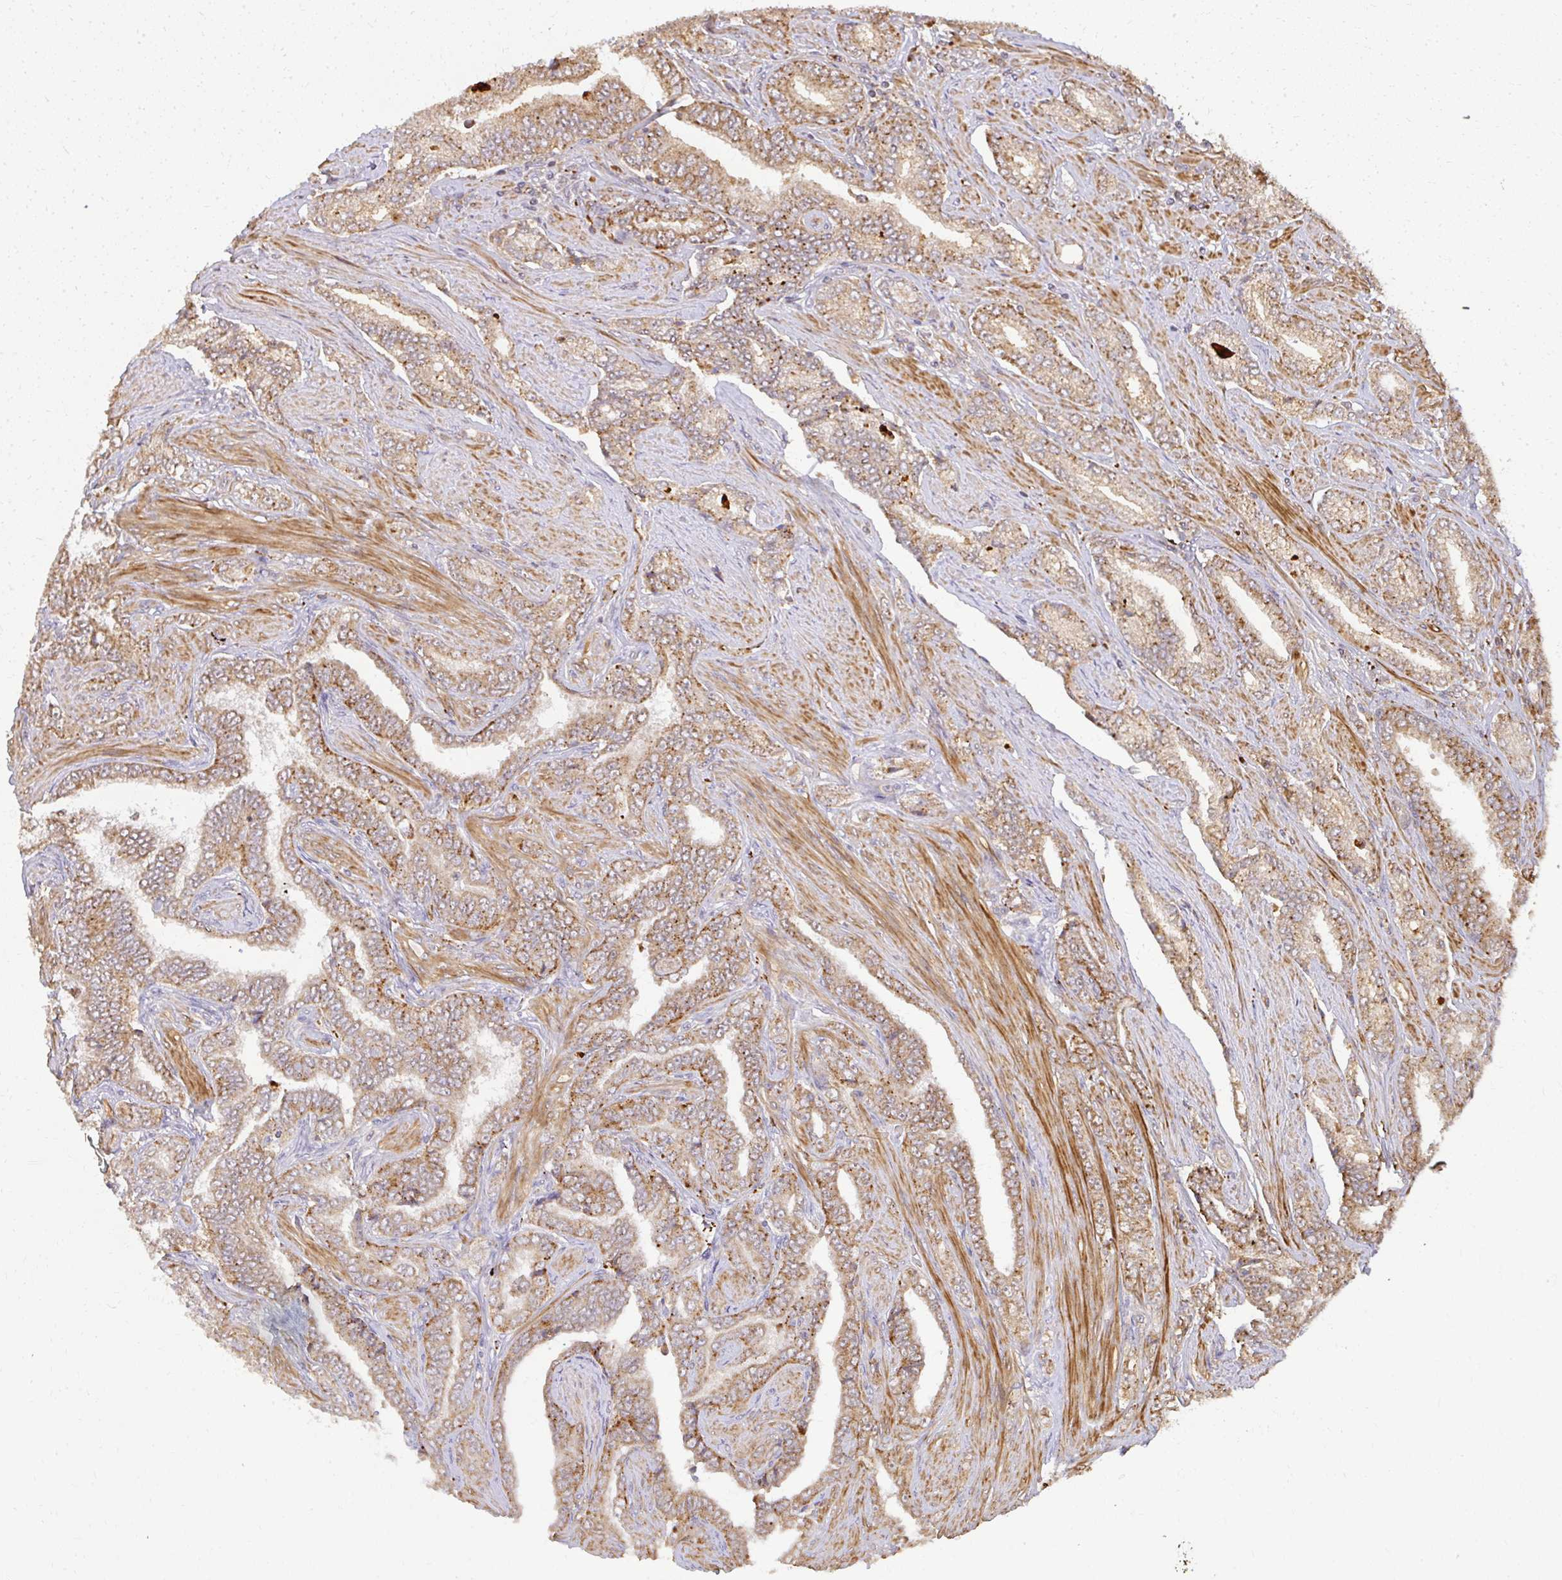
{"staining": {"intensity": "moderate", "quantity": ">75%", "location": "cytoplasmic/membranous"}, "tissue": "prostate cancer", "cell_type": "Tumor cells", "image_type": "cancer", "snomed": [{"axis": "morphology", "description": "Adenocarcinoma, High grade"}, {"axis": "topography", "description": "Prostate"}], "caption": "A micrograph of prostate high-grade adenocarcinoma stained for a protein exhibits moderate cytoplasmic/membranous brown staining in tumor cells.", "gene": "GNS", "patient": {"sex": "male", "age": 72}}